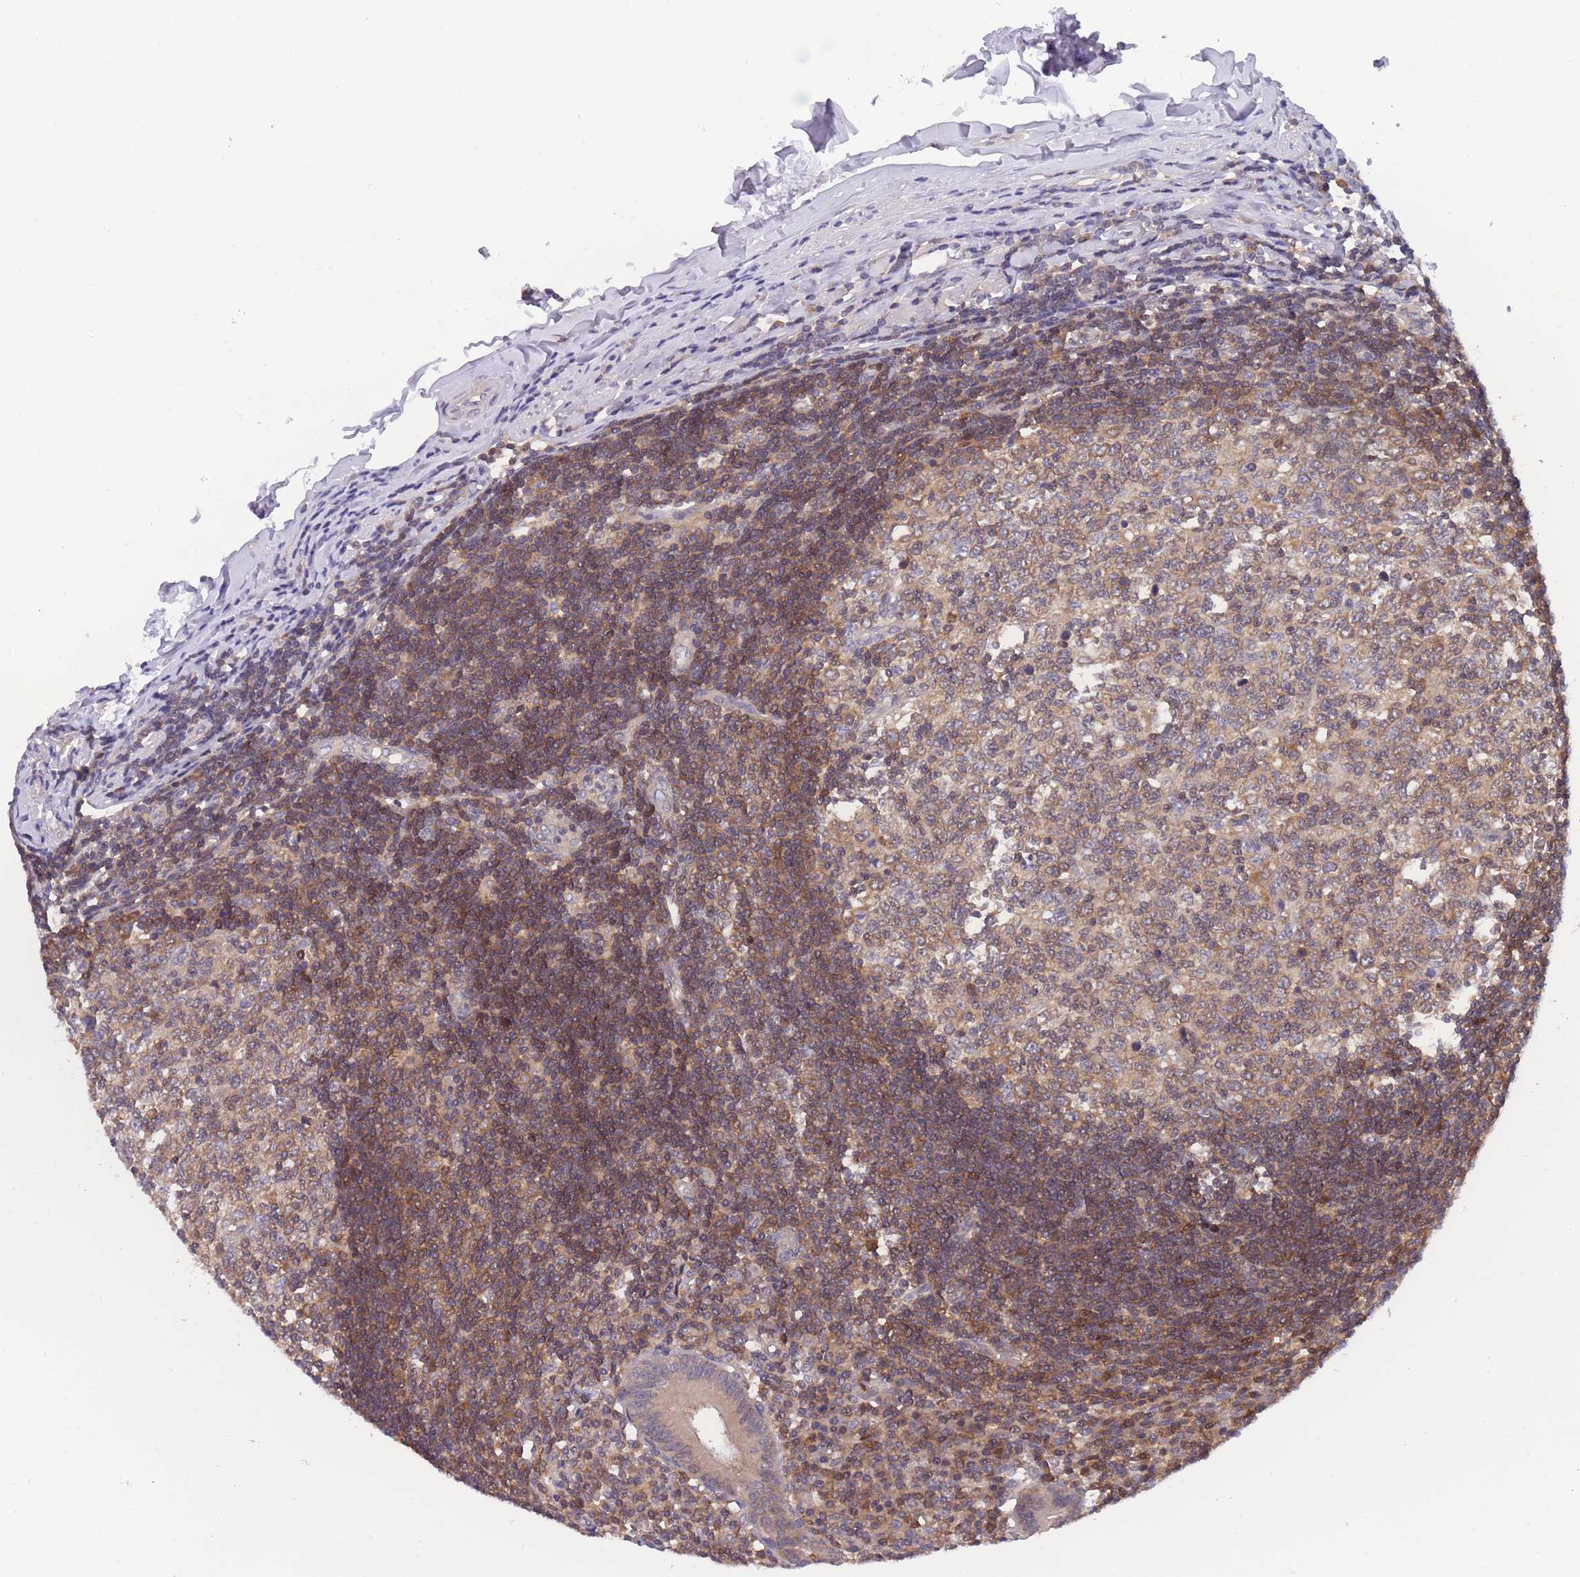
{"staining": {"intensity": "moderate", "quantity": ">75%", "location": "cytoplasmic/membranous"}, "tissue": "appendix", "cell_type": "Glandular cells", "image_type": "normal", "snomed": [{"axis": "morphology", "description": "Normal tissue, NOS"}, {"axis": "topography", "description": "Appendix"}], "caption": "Immunohistochemical staining of benign human appendix displays moderate cytoplasmic/membranous protein staining in approximately >75% of glandular cells.", "gene": "UBE2NL", "patient": {"sex": "female", "age": 54}}